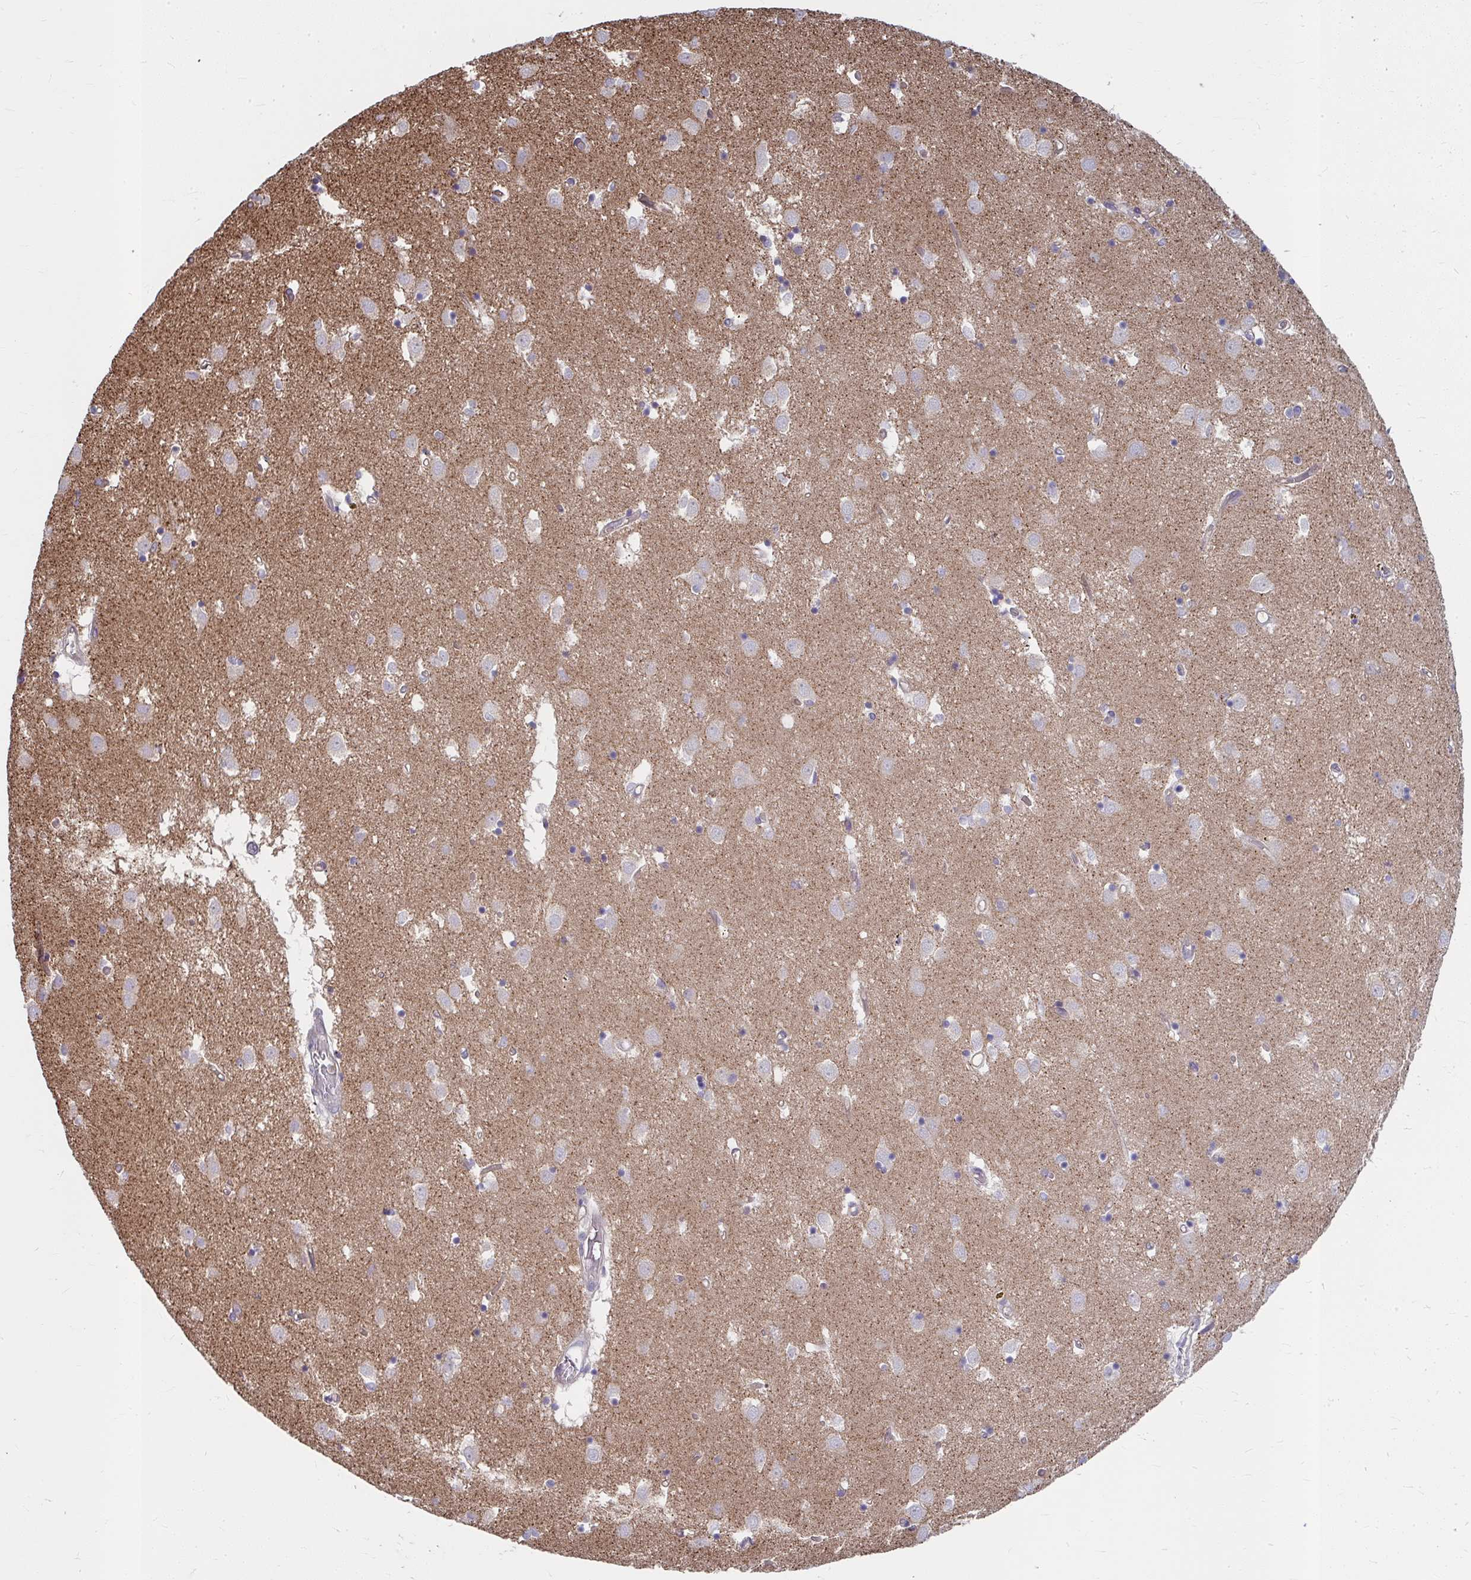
{"staining": {"intensity": "negative", "quantity": "none", "location": "none"}, "tissue": "caudate", "cell_type": "Glial cells", "image_type": "normal", "snomed": [{"axis": "morphology", "description": "Normal tissue, NOS"}, {"axis": "topography", "description": "Lateral ventricle wall"}], "caption": "High magnification brightfield microscopy of unremarkable caudate stained with DAB (3,3'-diaminobenzidine) (brown) and counterstained with hematoxylin (blue): glial cells show no significant expression.", "gene": "MUS81", "patient": {"sex": "male", "age": 70}}